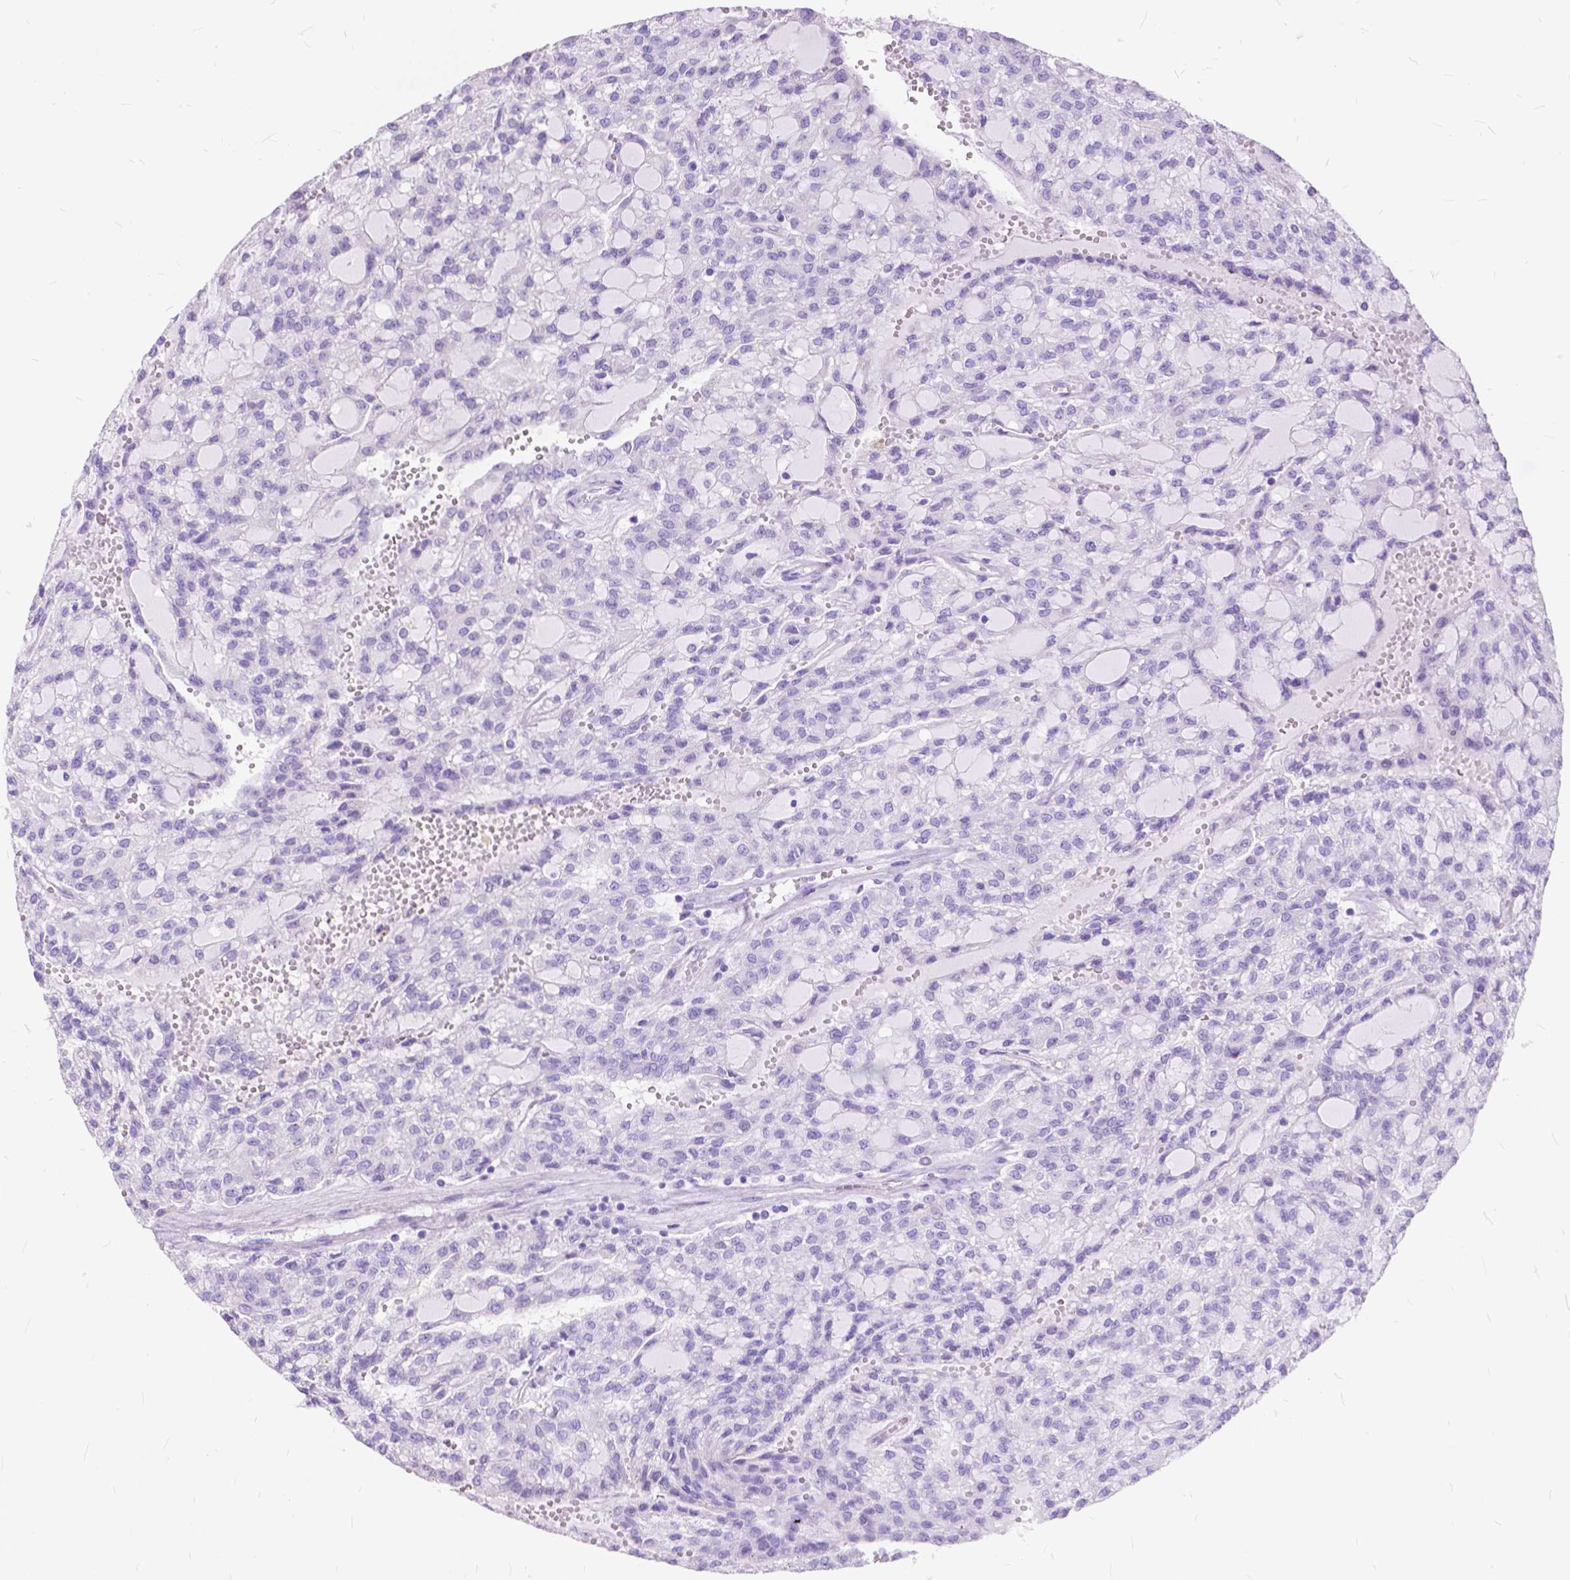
{"staining": {"intensity": "negative", "quantity": "none", "location": "none"}, "tissue": "renal cancer", "cell_type": "Tumor cells", "image_type": "cancer", "snomed": [{"axis": "morphology", "description": "Adenocarcinoma, NOS"}, {"axis": "topography", "description": "Kidney"}], "caption": "This micrograph is of renal adenocarcinoma stained with immunohistochemistry to label a protein in brown with the nuclei are counter-stained blue. There is no positivity in tumor cells.", "gene": "FOXL2", "patient": {"sex": "male", "age": 63}}